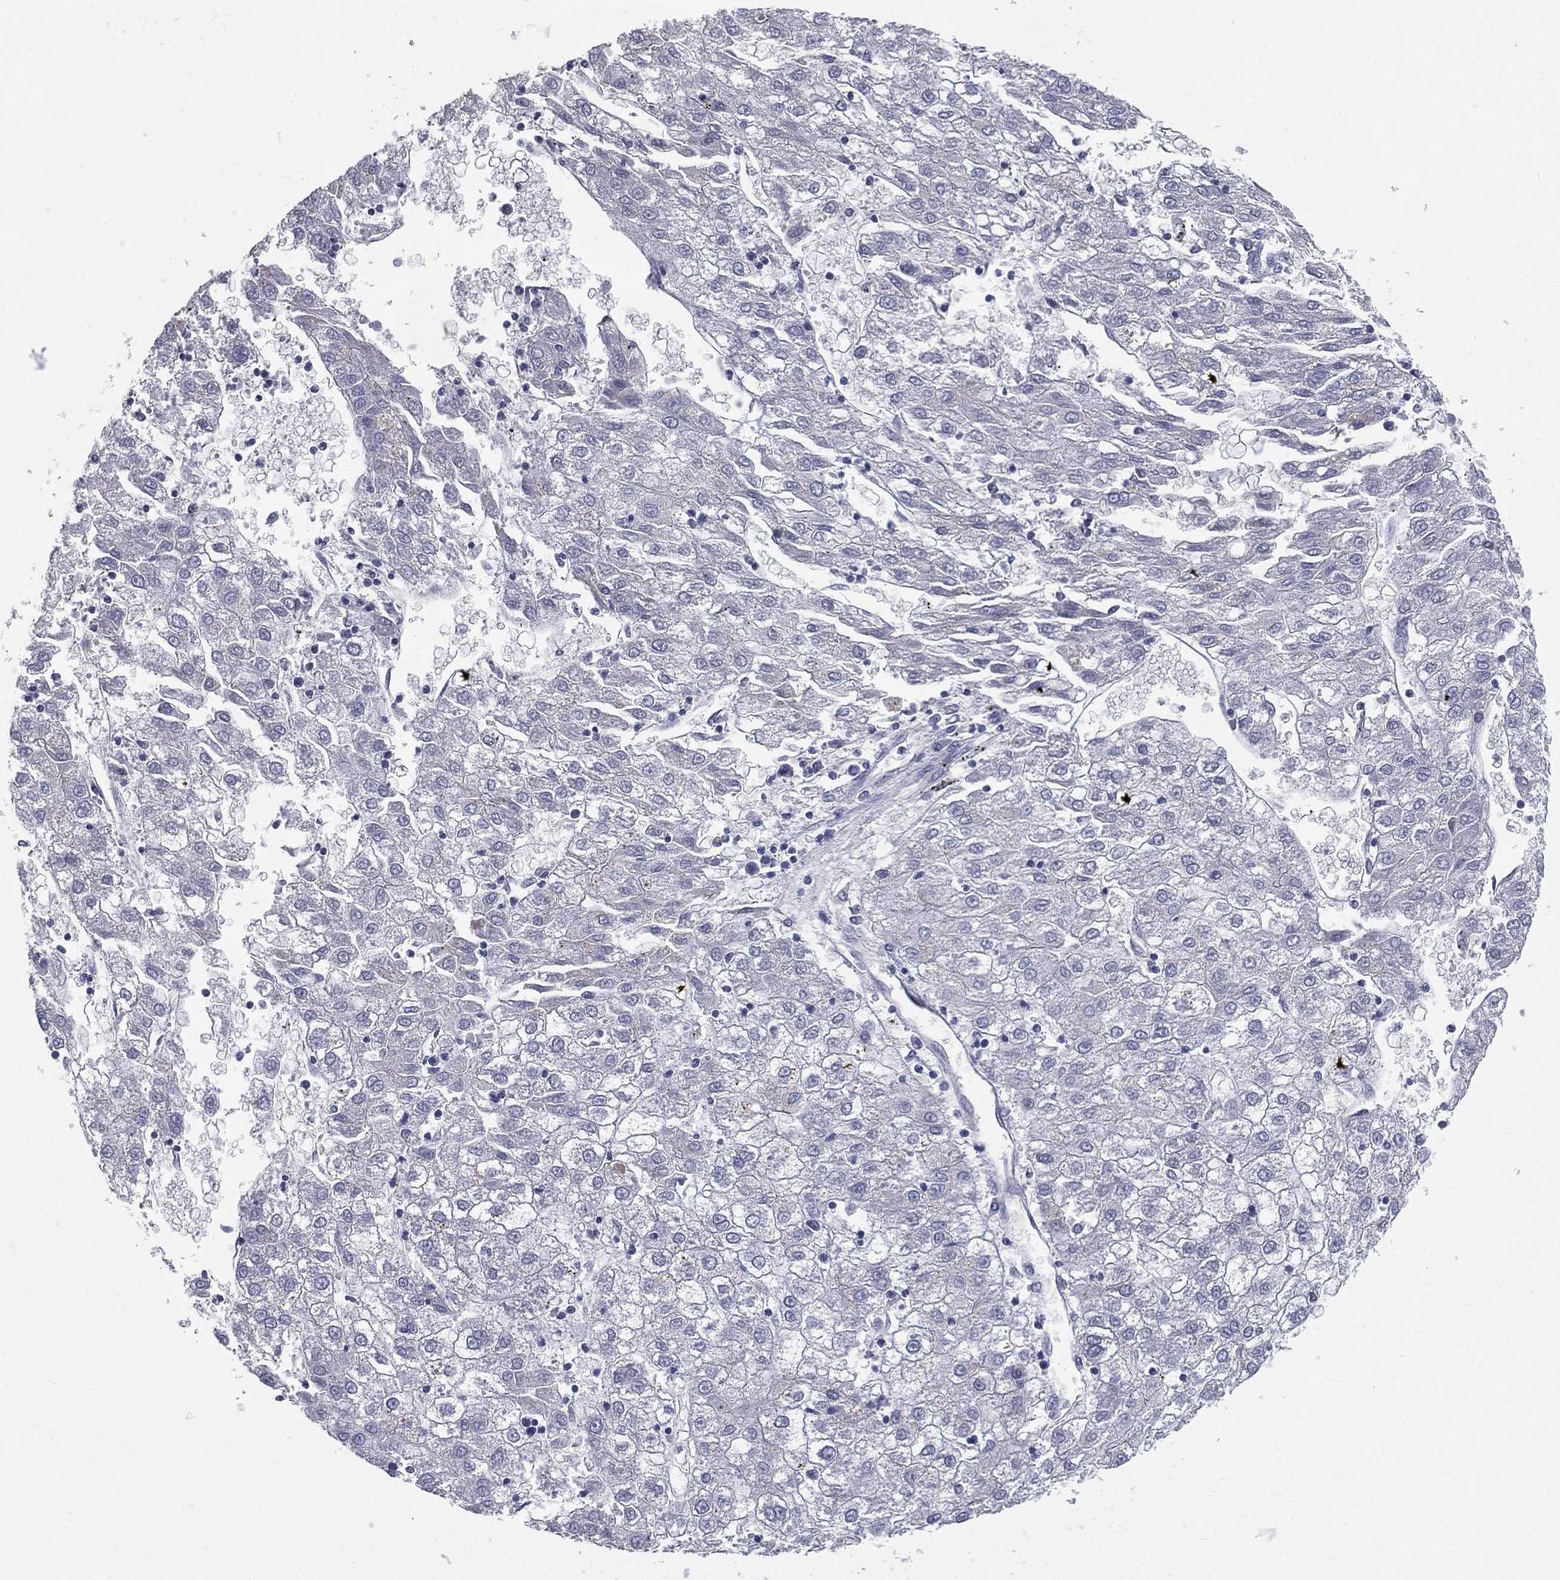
{"staining": {"intensity": "negative", "quantity": "none", "location": "none"}, "tissue": "liver cancer", "cell_type": "Tumor cells", "image_type": "cancer", "snomed": [{"axis": "morphology", "description": "Carcinoma, Hepatocellular, NOS"}, {"axis": "topography", "description": "Liver"}], "caption": "DAB immunohistochemical staining of liver hepatocellular carcinoma demonstrates no significant expression in tumor cells.", "gene": "MUC13", "patient": {"sex": "male", "age": 72}}